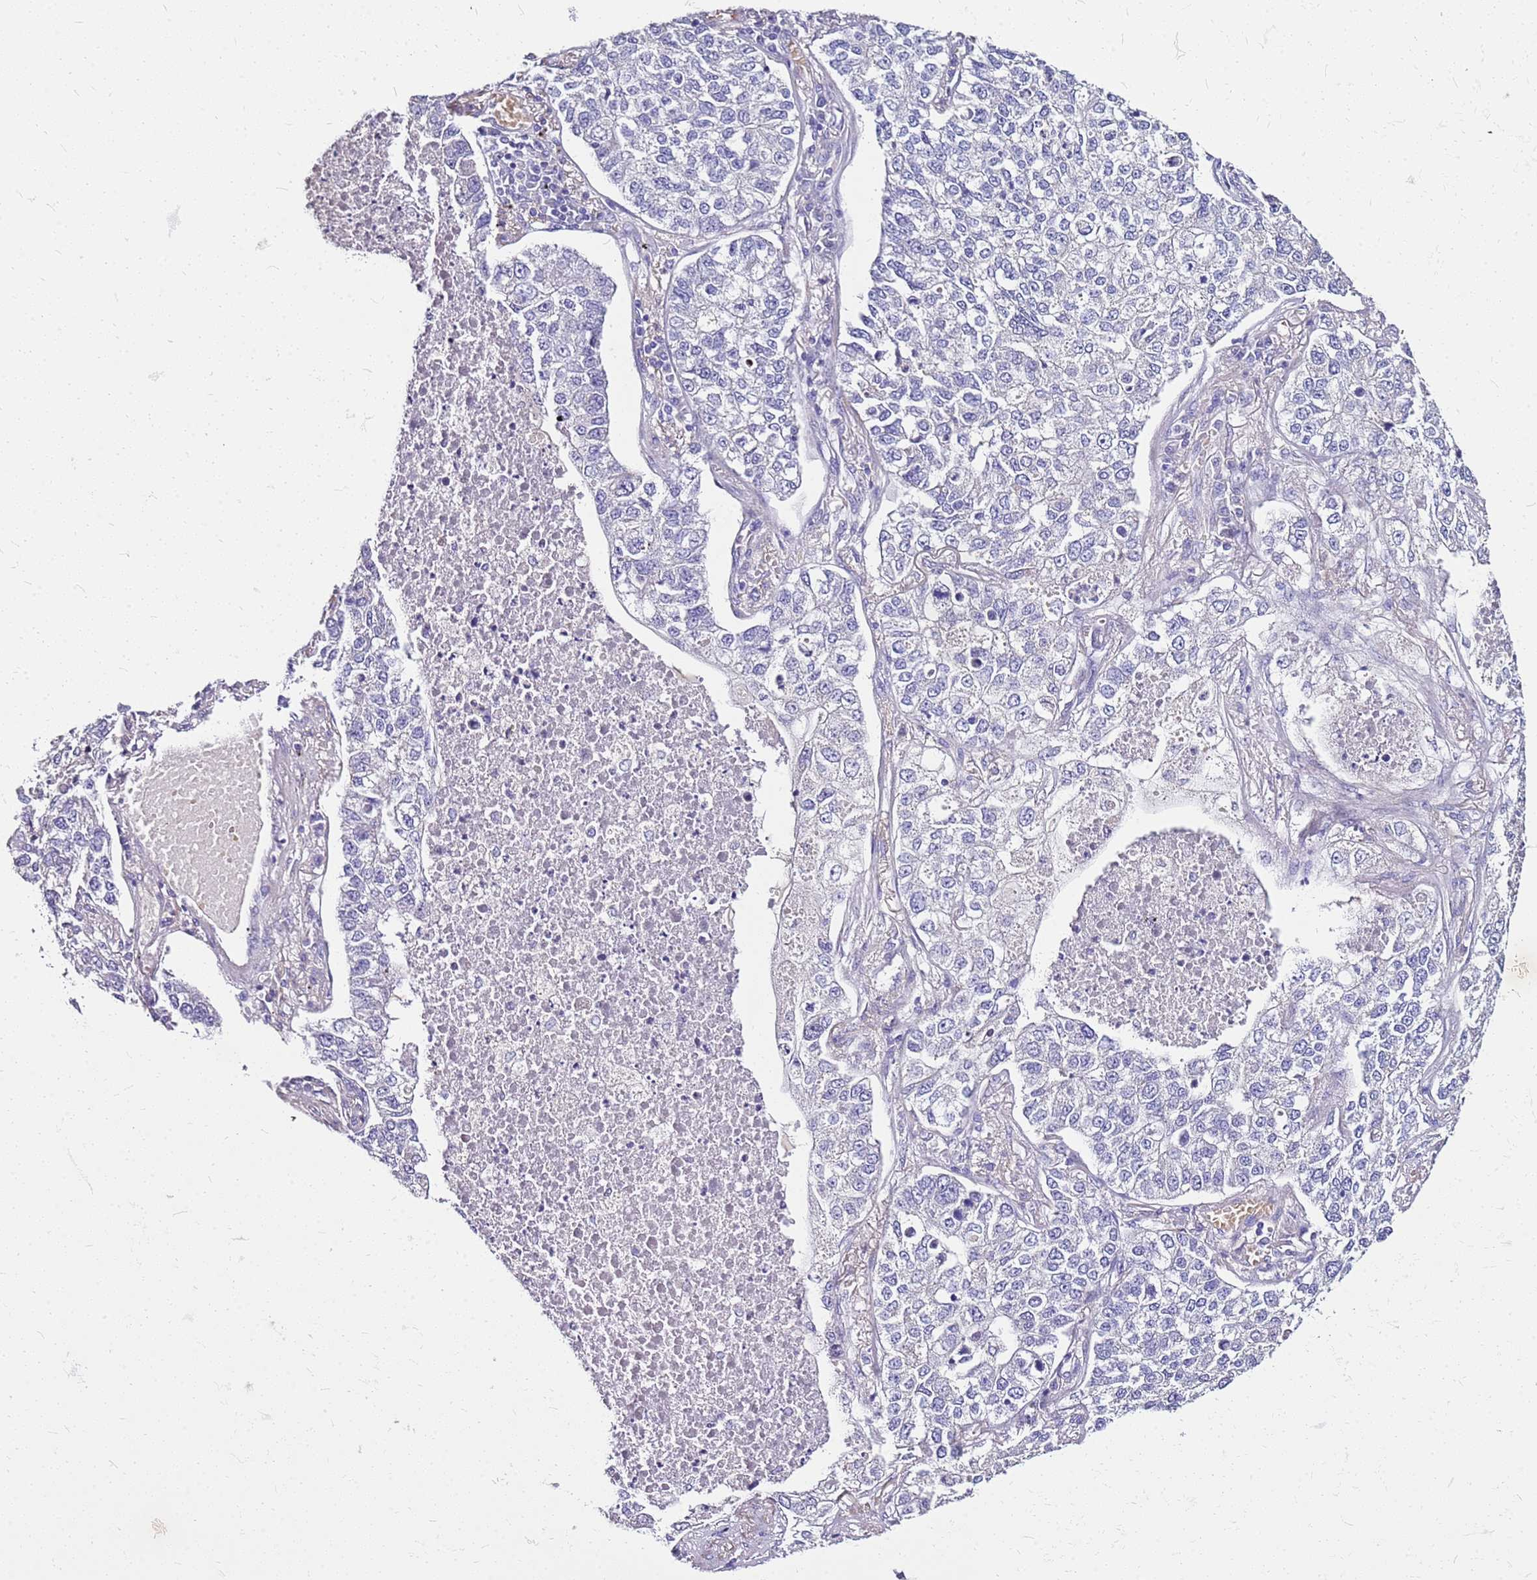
{"staining": {"intensity": "negative", "quantity": "none", "location": "none"}, "tissue": "lung cancer", "cell_type": "Tumor cells", "image_type": "cancer", "snomed": [{"axis": "morphology", "description": "Adenocarcinoma, NOS"}, {"axis": "topography", "description": "Lung"}], "caption": "Lung adenocarcinoma stained for a protein using immunohistochemistry demonstrates no expression tumor cells.", "gene": "DCDC2B", "patient": {"sex": "male", "age": 49}}